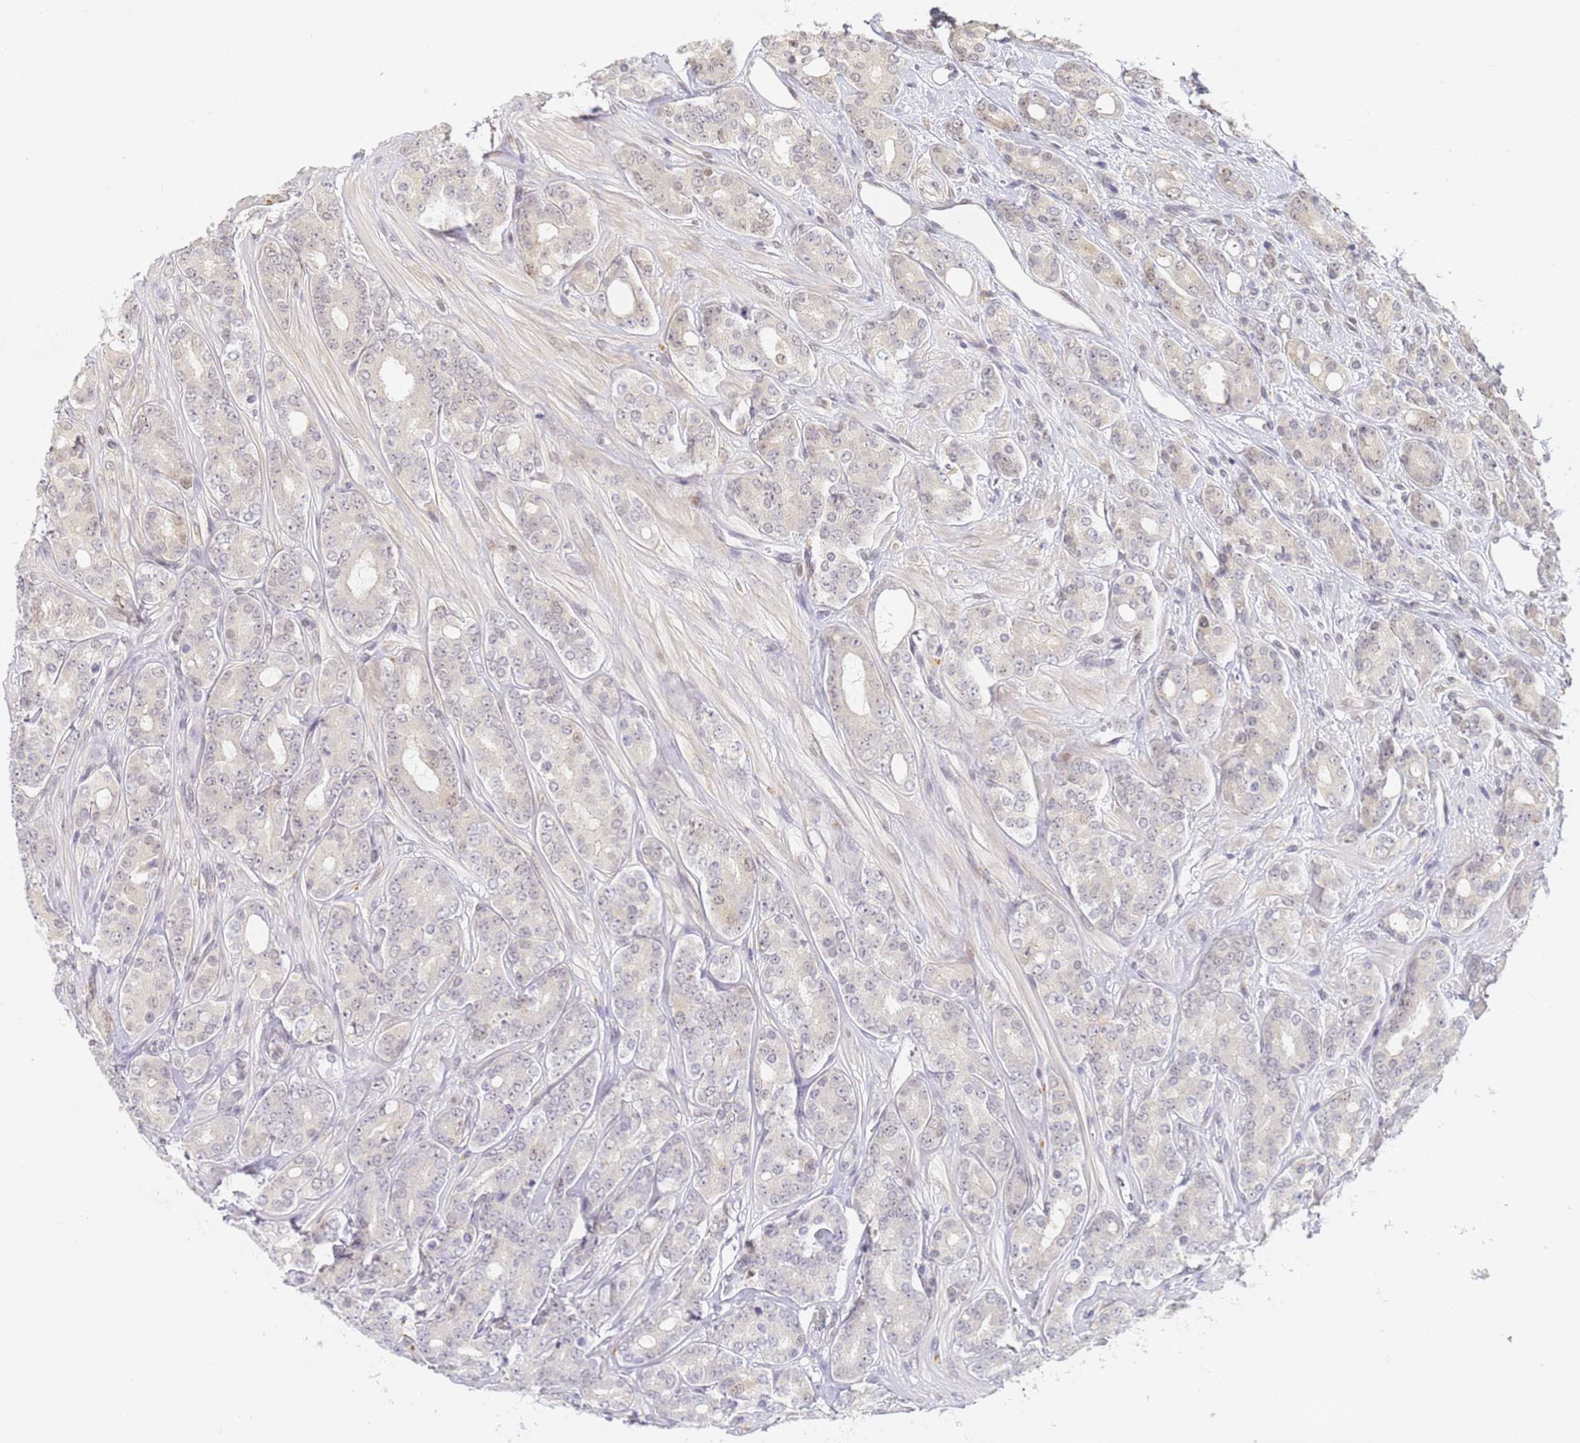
{"staining": {"intensity": "negative", "quantity": "none", "location": "none"}, "tissue": "prostate cancer", "cell_type": "Tumor cells", "image_type": "cancer", "snomed": [{"axis": "morphology", "description": "Adenocarcinoma, High grade"}, {"axis": "topography", "description": "Prostate"}], "caption": "Immunohistochemistry image of human prostate cancer (adenocarcinoma (high-grade)) stained for a protein (brown), which demonstrates no staining in tumor cells.", "gene": "HMCES", "patient": {"sex": "male", "age": 62}}